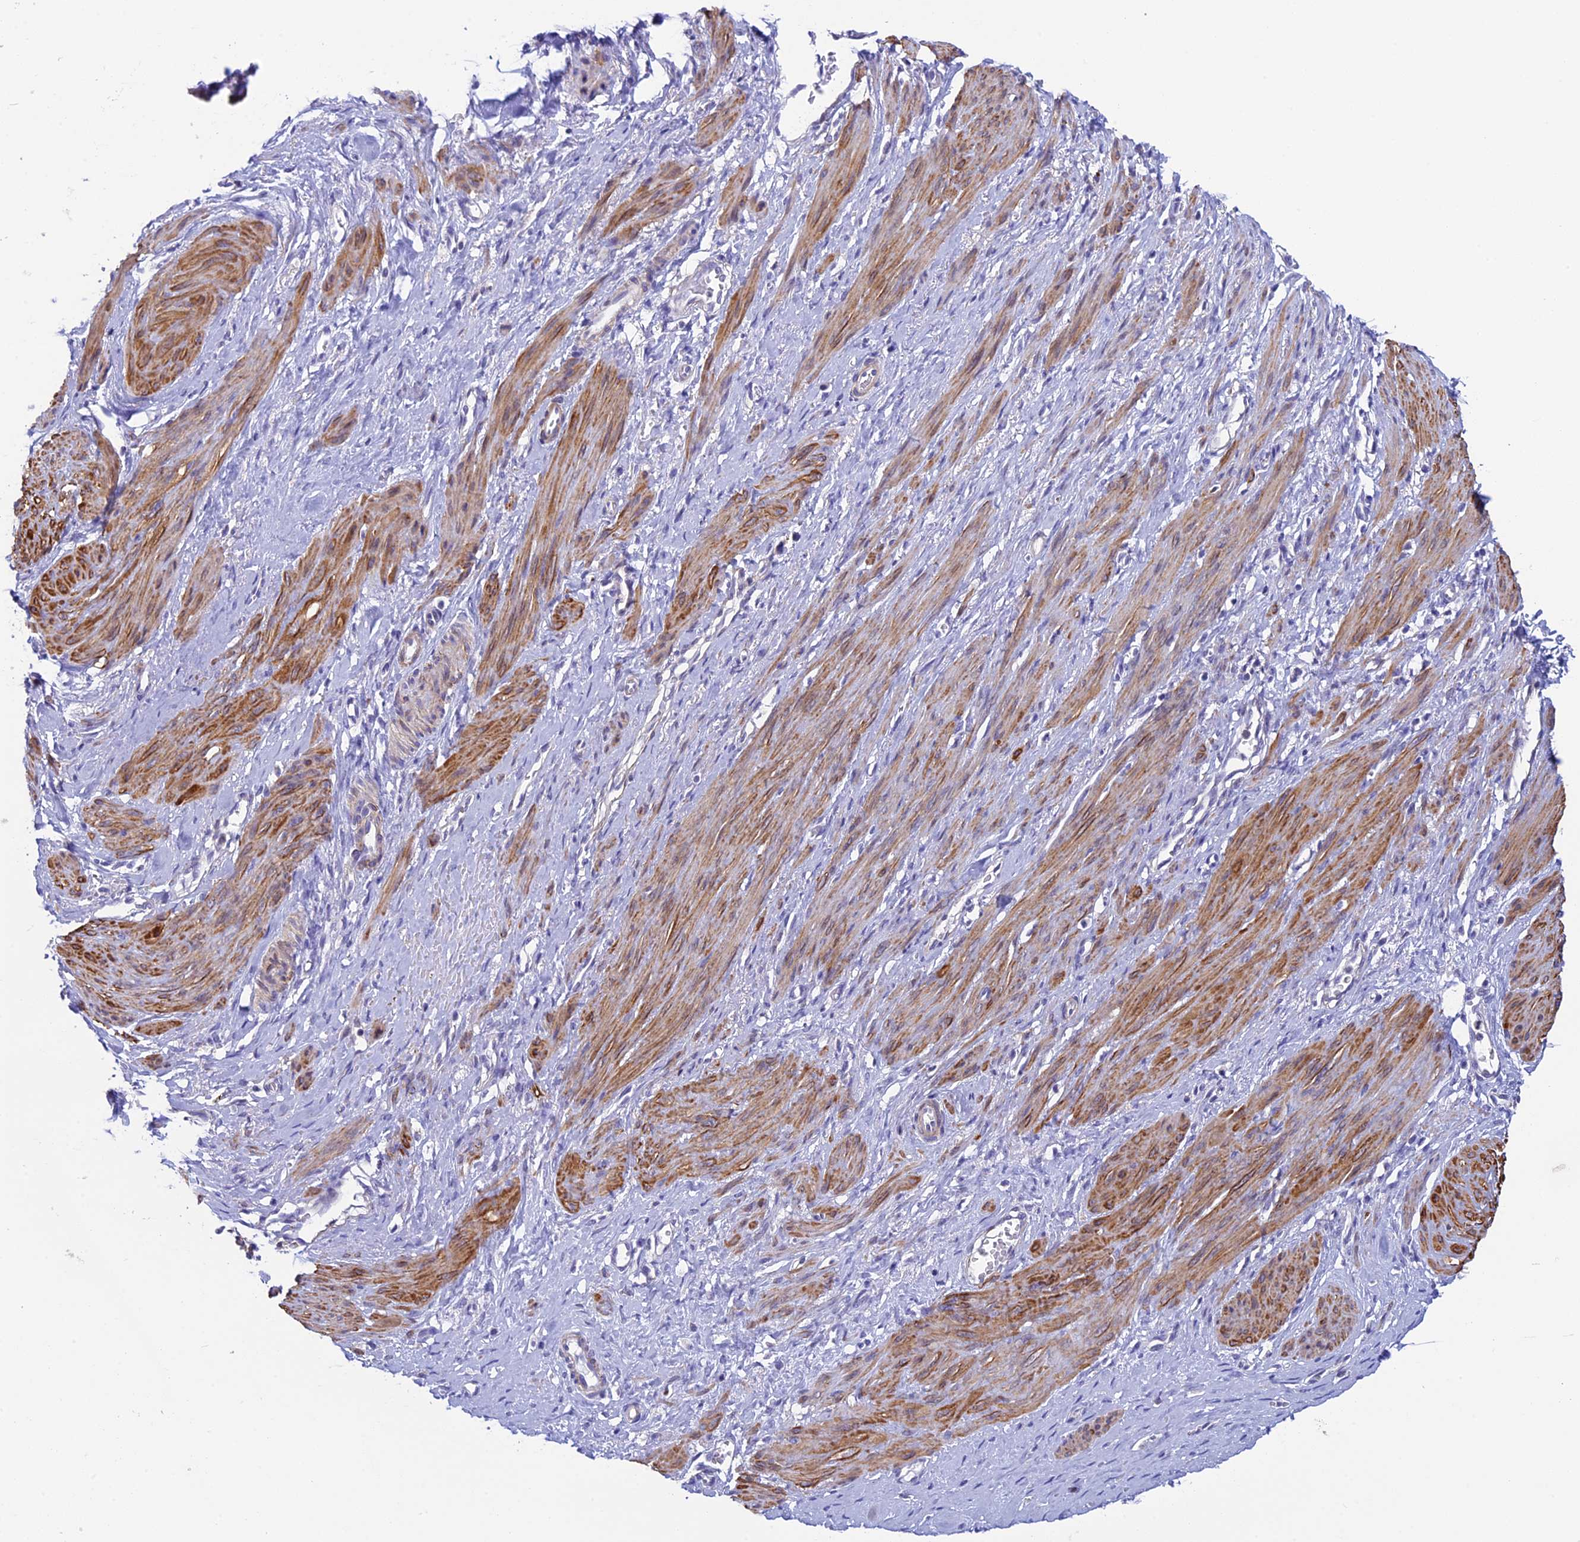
{"staining": {"intensity": "strong", "quantity": "25%-75%", "location": "cytoplasmic/membranous"}, "tissue": "smooth muscle", "cell_type": "Smooth muscle cells", "image_type": "normal", "snomed": [{"axis": "morphology", "description": "Normal tissue, NOS"}, {"axis": "topography", "description": "Endometrium"}], "caption": "Immunohistochemical staining of unremarkable smooth muscle displays high levels of strong cytoplasmic/membranous positivity in approximately 25%-75% of smooth muscle cells. The staining was performed using DAB, with brown indicating positive protein expression. Nuclei are stained blue with hematoxylin.", "gene": "IGSF6", "patient": {"sex": "female", "age": 33}}